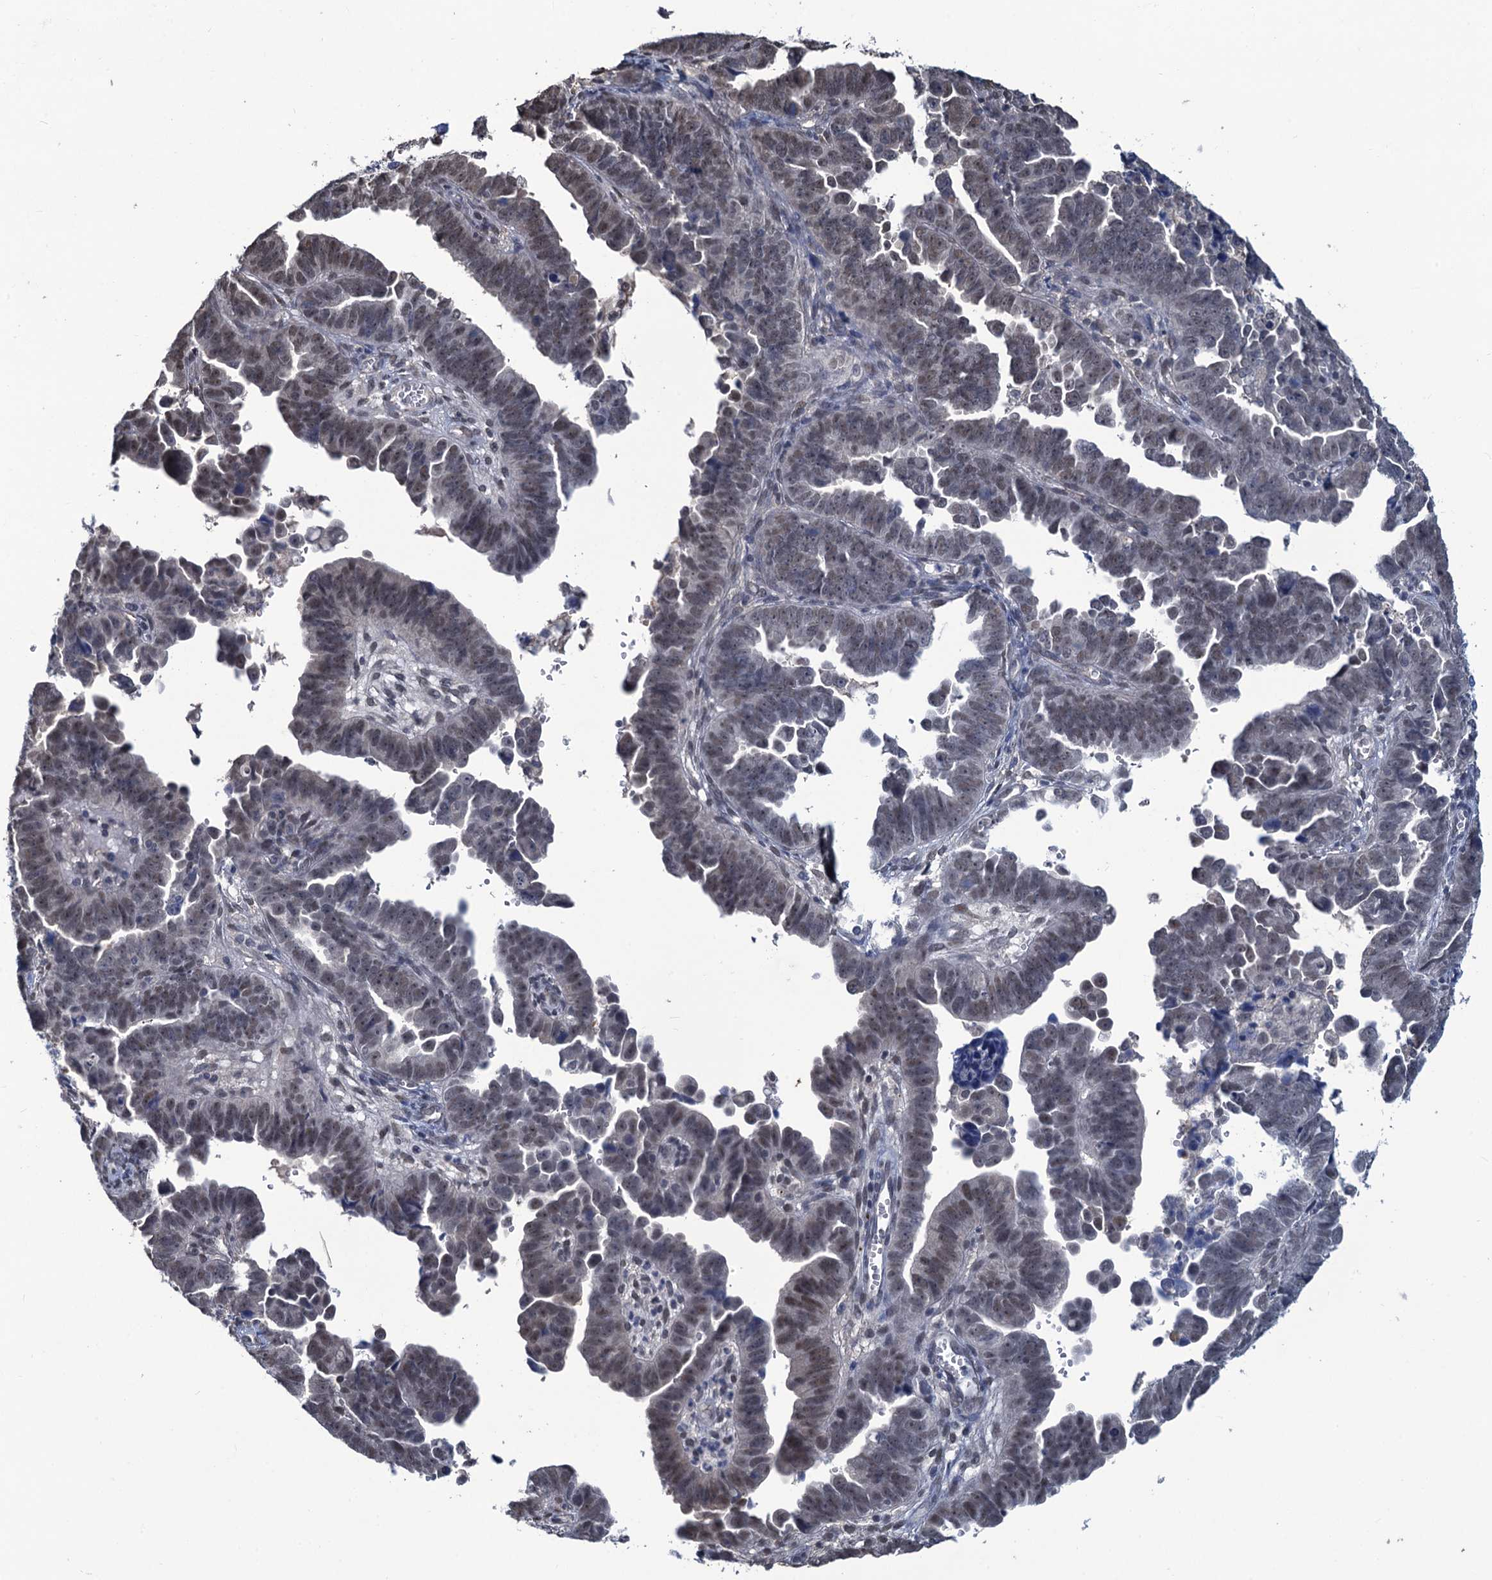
{"staining": {"intensity": "weak", "quantity": "<25%", "location": "nuclear"}, "tissue": "endometrial cancer", "cell_type": "Tumor cells", "image_type": "cancer", "snomed": [{"axis": "morphology", "description": "Adenocarcinoma, NOS"}, {"axis": "topography", "description": "Endometrium"}], "caption": "Endometrial cancer was stained to show a protein in brown. There is no significant expression in tumor cells. (DAB immunohistochemistry (IHC), high magnification).", "gene": "RTKN2", "patient": {"sex": "female", "age": 75}}